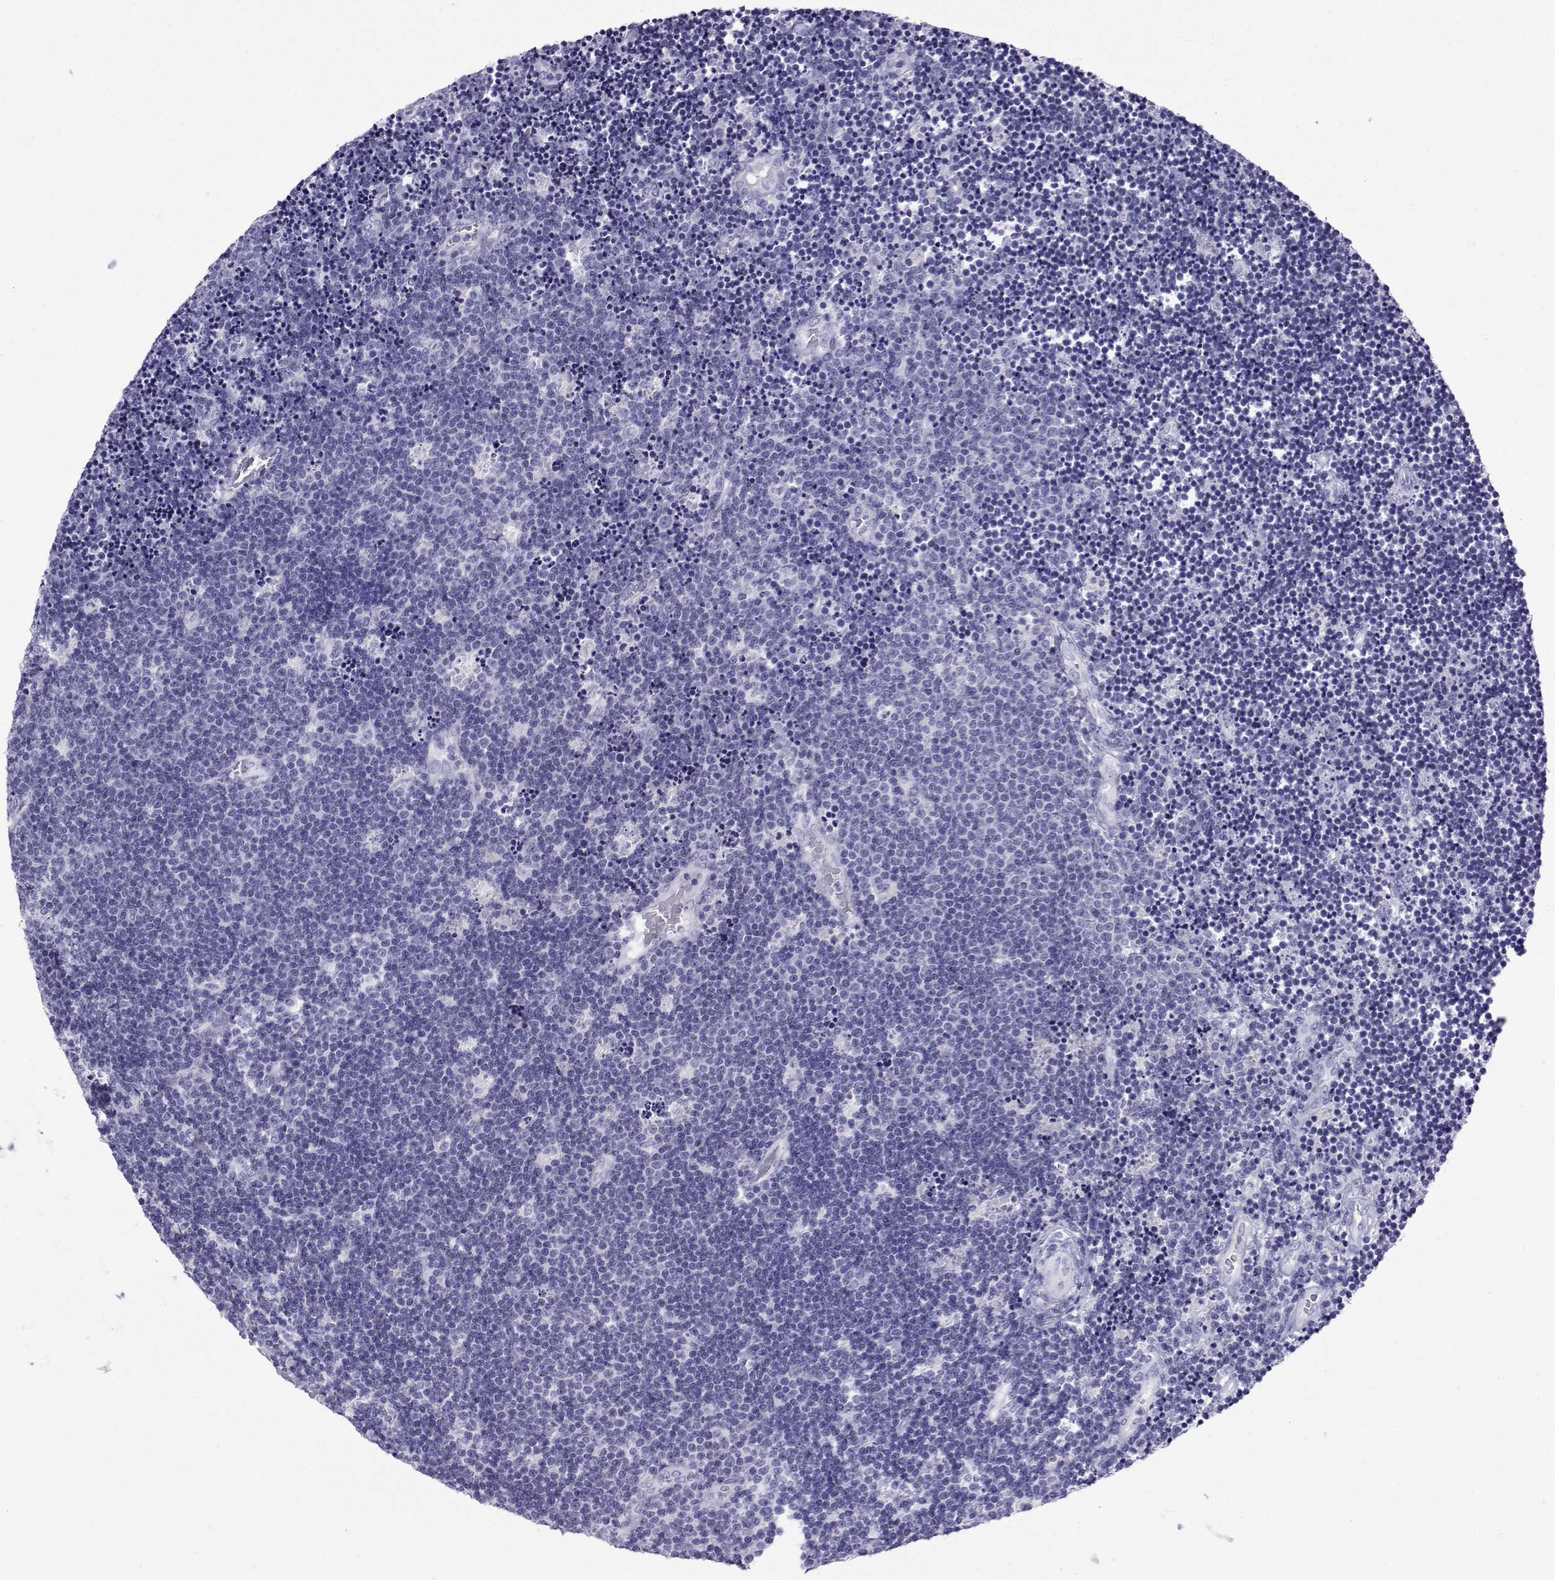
{"staining": {"intensity": "negative", "quantity": "none", "location": "none"}, "tissue": "lymphoma", "cell_type": "Tumor cells", "image_type": "cancer", "snomed": [{"axis": "morphology", "description": "Malignant lymphoma, non-Hodgkin's type, Low grade"}, {"axis": "topography", "description": "Brain"}], "caption": "A photomicrograph of human malignant lymphoma, non-Hodgkin's type (low-grade) is negative for staining in tumor cells.", "gene": "CRYBB1", "patient": {"sex": "female", "age": 66}}